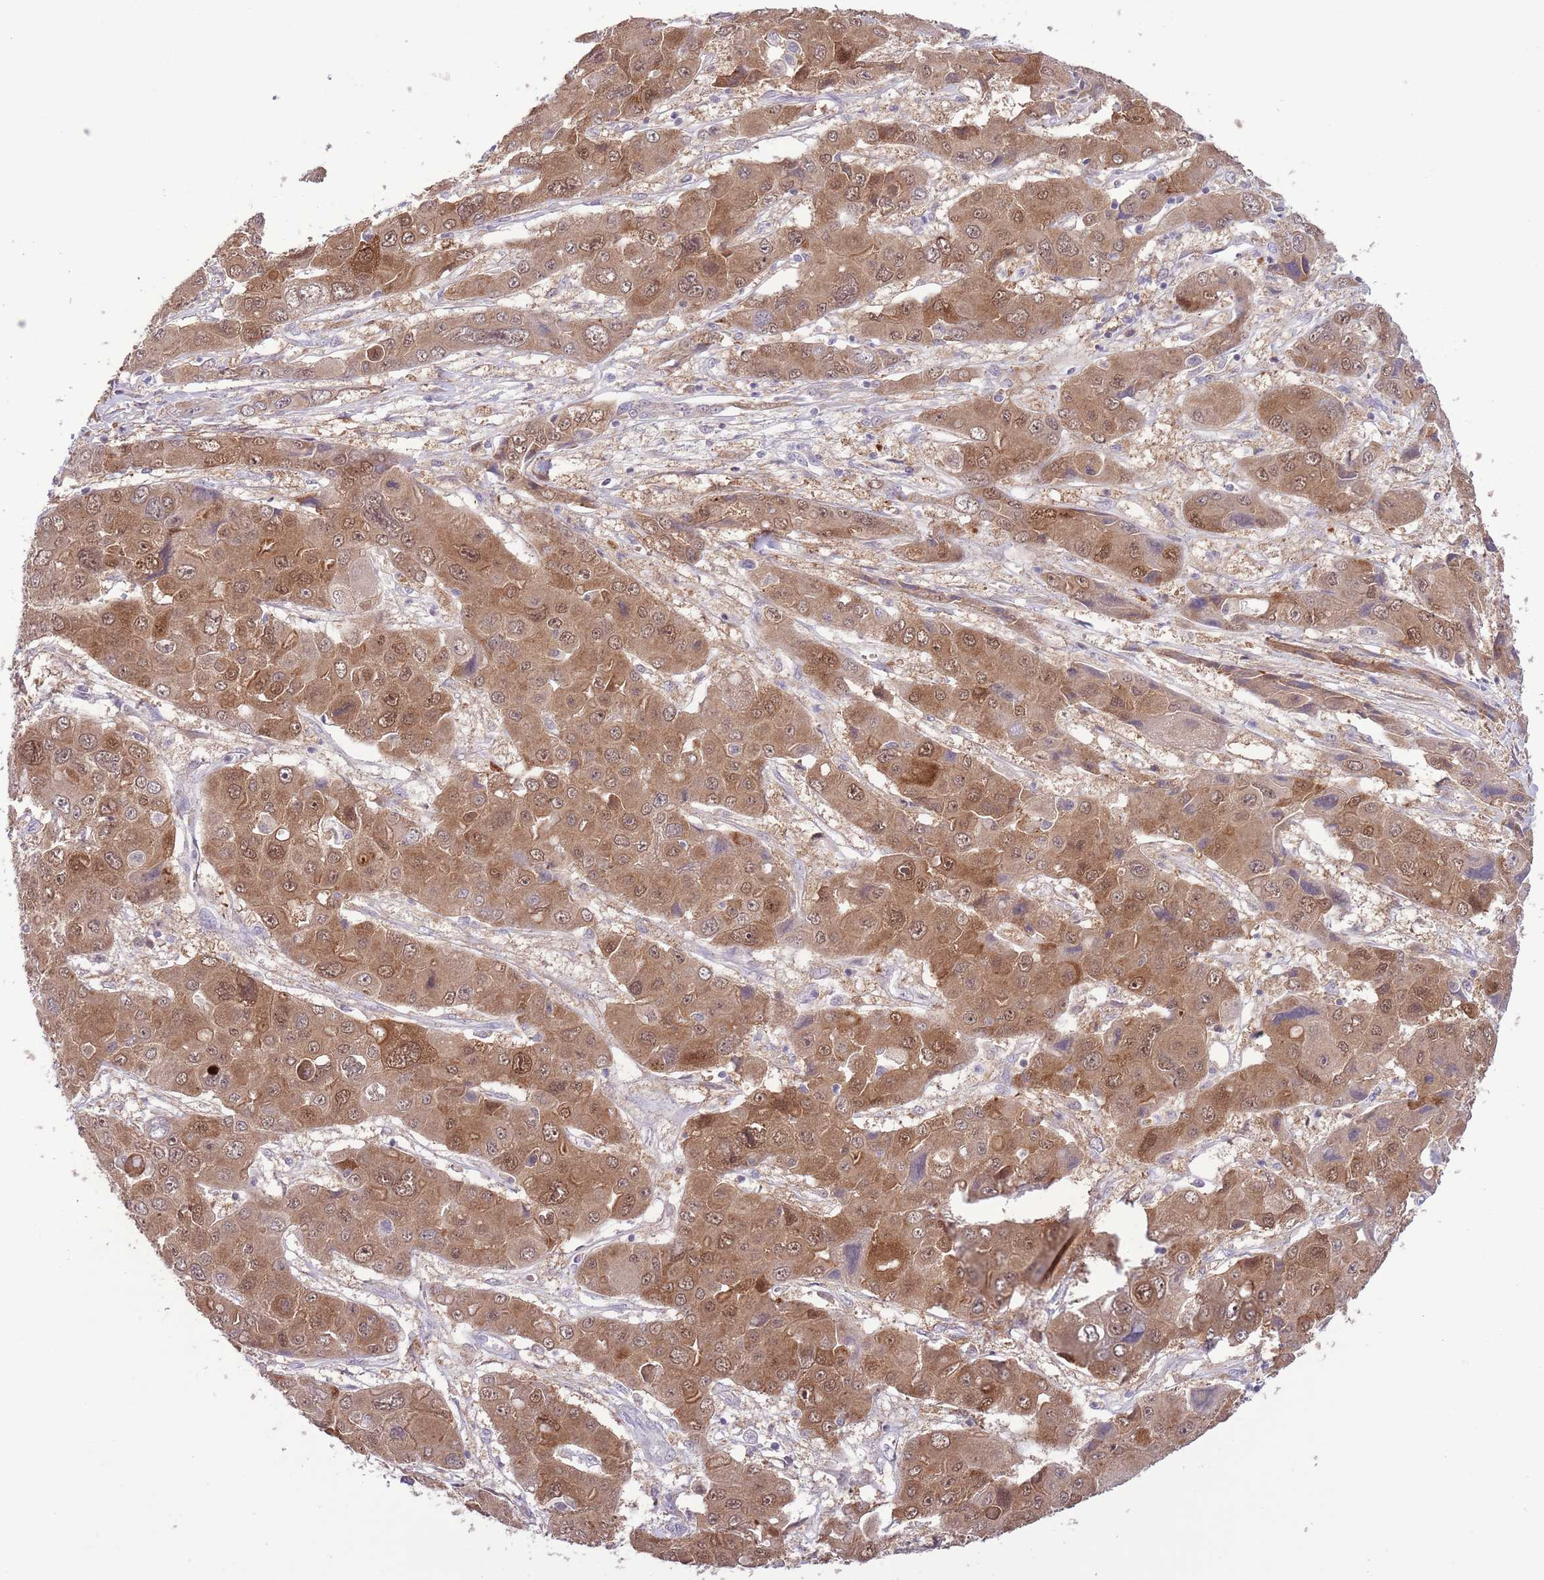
{"staining": {"intensity": "moderate", "quantity": ">75%", "location": "cytoplasmic/membranous,nuclear"}, "tissue": "liver cancer", "cell_type": "Tumor cells", "image_type": "cancer", "snomed": [{"axis": "morphology", "description": "Cholangiocarcinoma"}, {"axis": "topography", "description": "Liver"}], "caption": "This image exhibits immunohistochemistry (IHC) staining of liver cholangiocarcinoma, with medium moderate cytoplasmic/membranous and nuclear staining in approximately >75% of tumor cells.", "gene": "GALK2", "patient": {"sex": "male", "age": 67}}